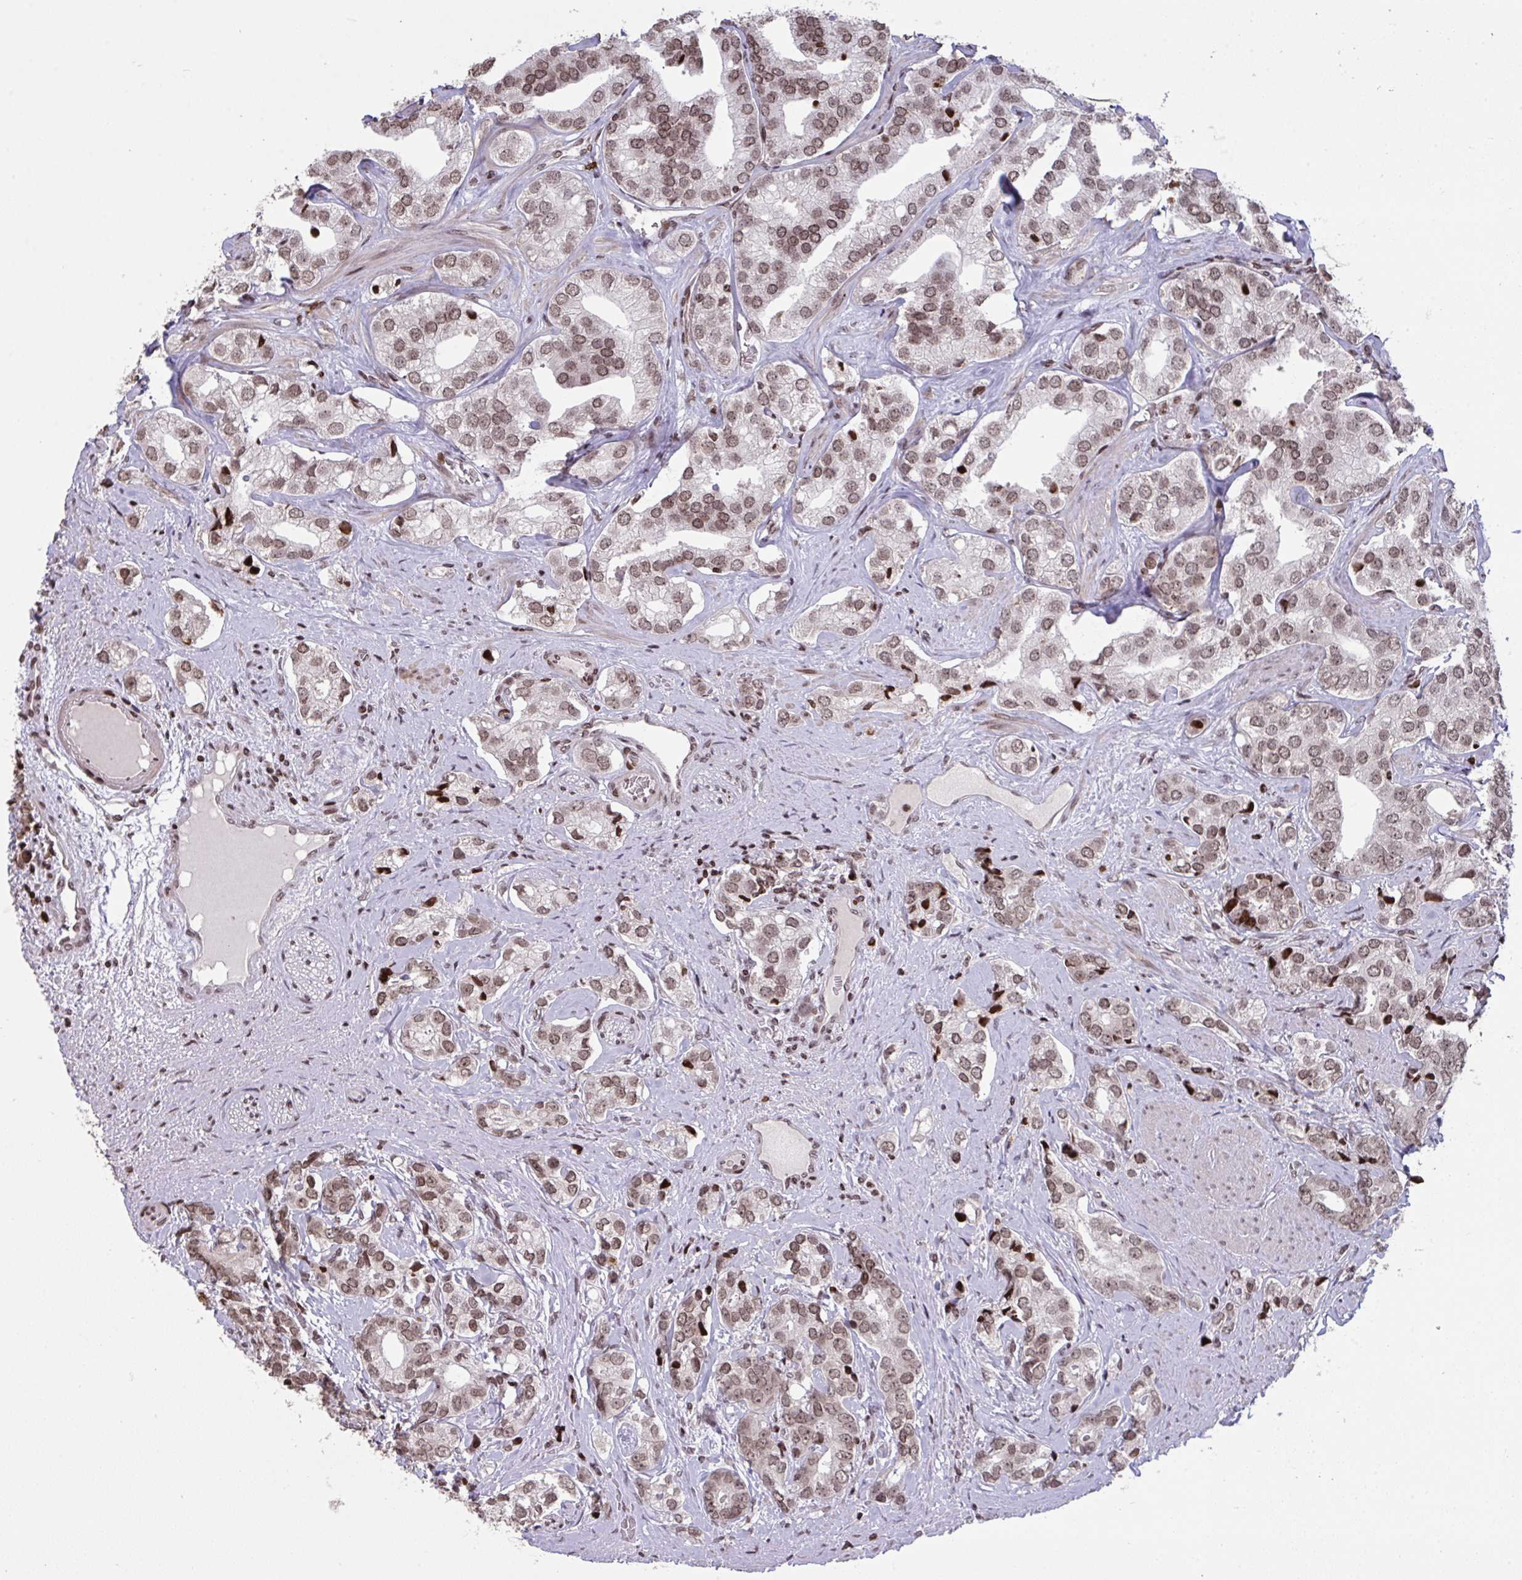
{"staining": {"intensity": "moderate", "quantity": ">75%", "location": "nuclear"}, "tissue": "prostate cancer", "cell_type": "Tumor cells", "image_type": "cancer", "snomed": [{"axis": "morphology", "description": "Adenocarcinoma, High grade"}, {"axis": "topography", "description": "Prostate"}], "caption": "Brown immunohistochemical staining in human adenocarcinoma (high-grade) (prostate) exhibits moderate nuclear staining in approximately >75% of tumor cells.", "gene": "NIP7", "patient": {"sex": "male", "age": 58}}